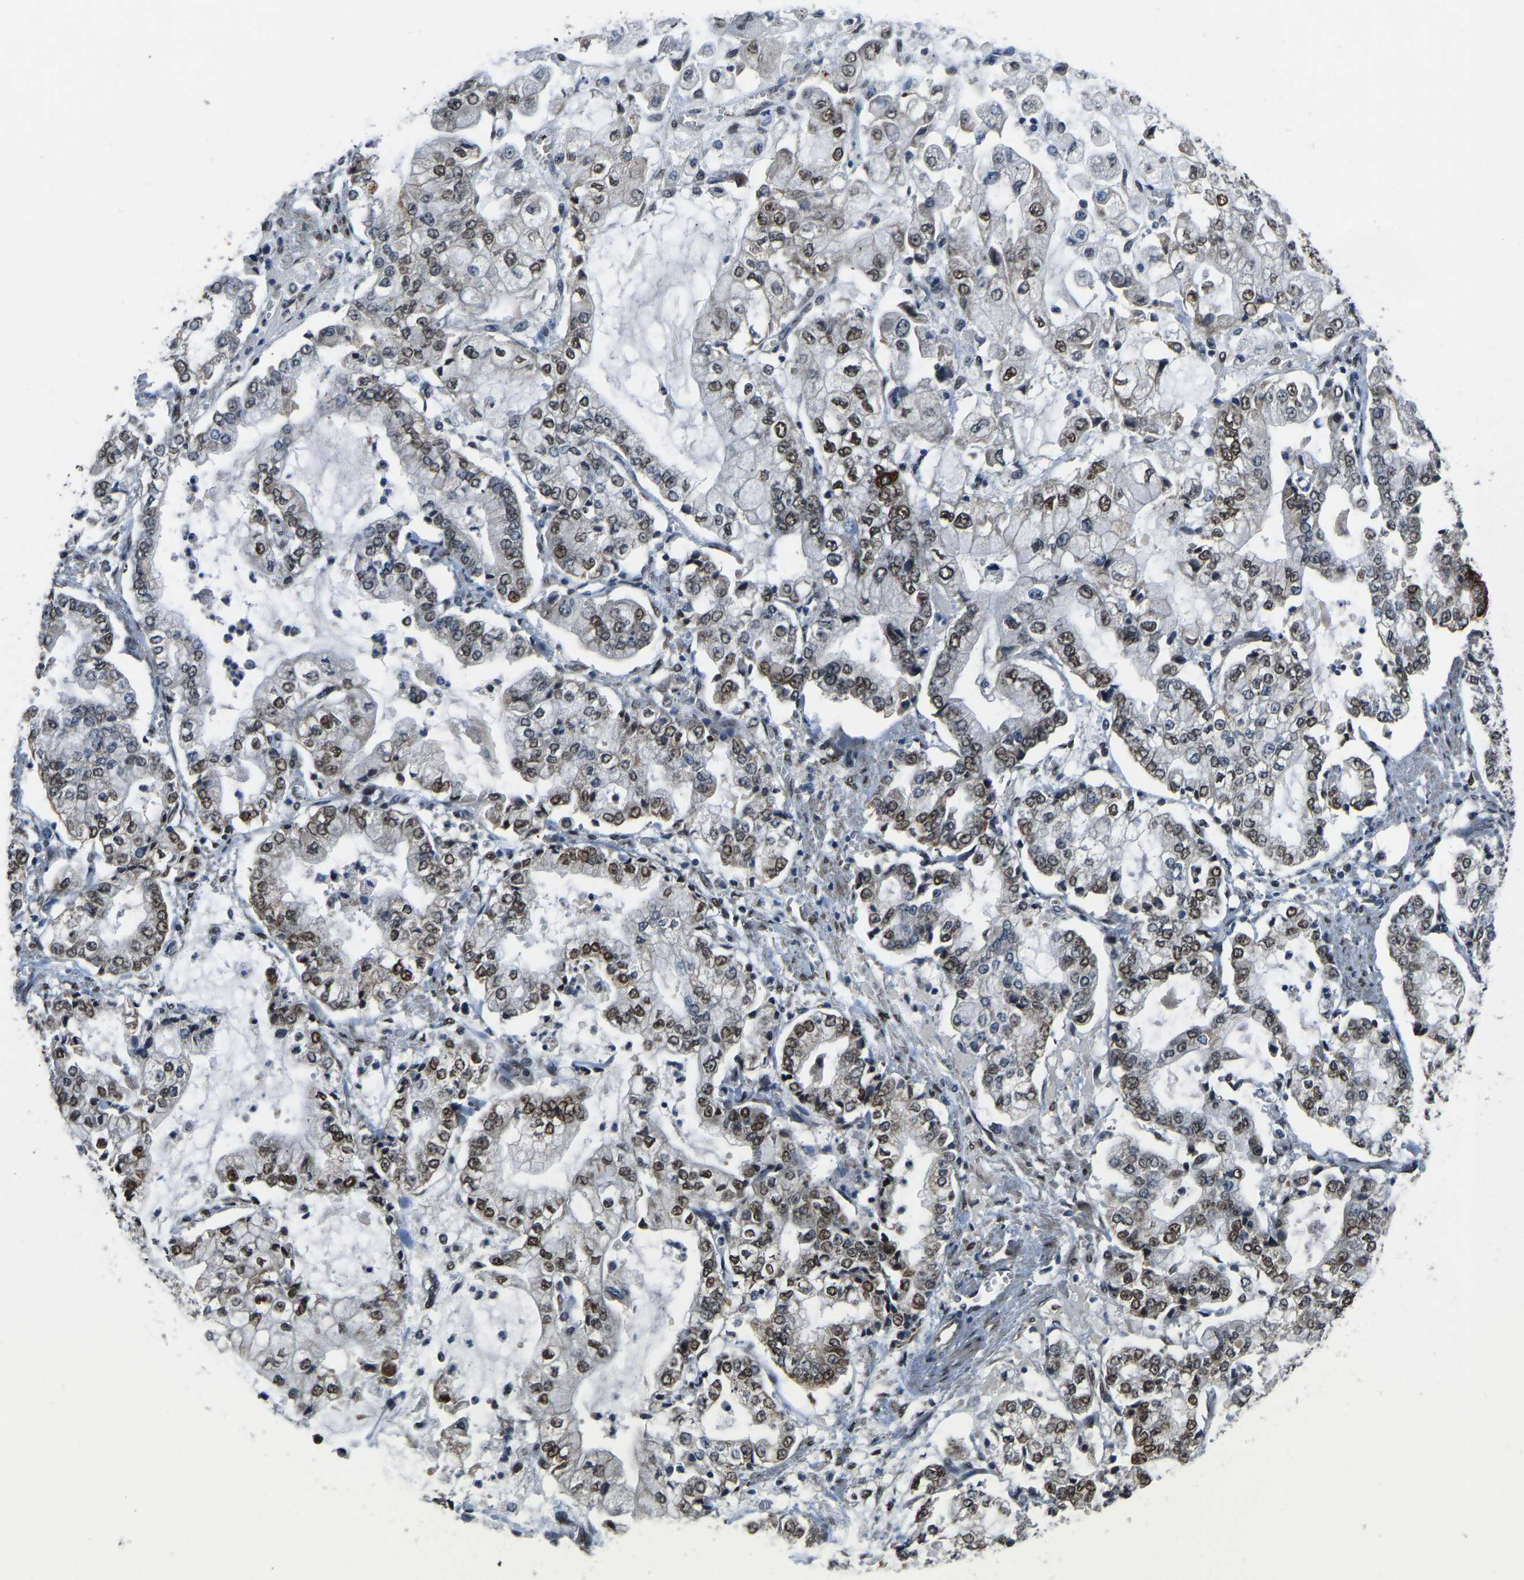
{"staining": {"intensity": "moderate", "quantity": ">75%", "location": "nuclear"}, "tissue": "stomach cancer", "cell_type": "Tumor cells", "image_type": "cancer", "snomed": [{"axis": "morphology", "description": "Adenocarcinoma, NOS"}, {"axis": "topography", "description": "Stomach"}], "caption": "Moderate nuclear expression for a protein is identified in approximately >75% of tumor cells of adenocarcinoma (stomach) using IHC.", "gene": "FOS", "patient": {"sex": "male", "age": 76}}